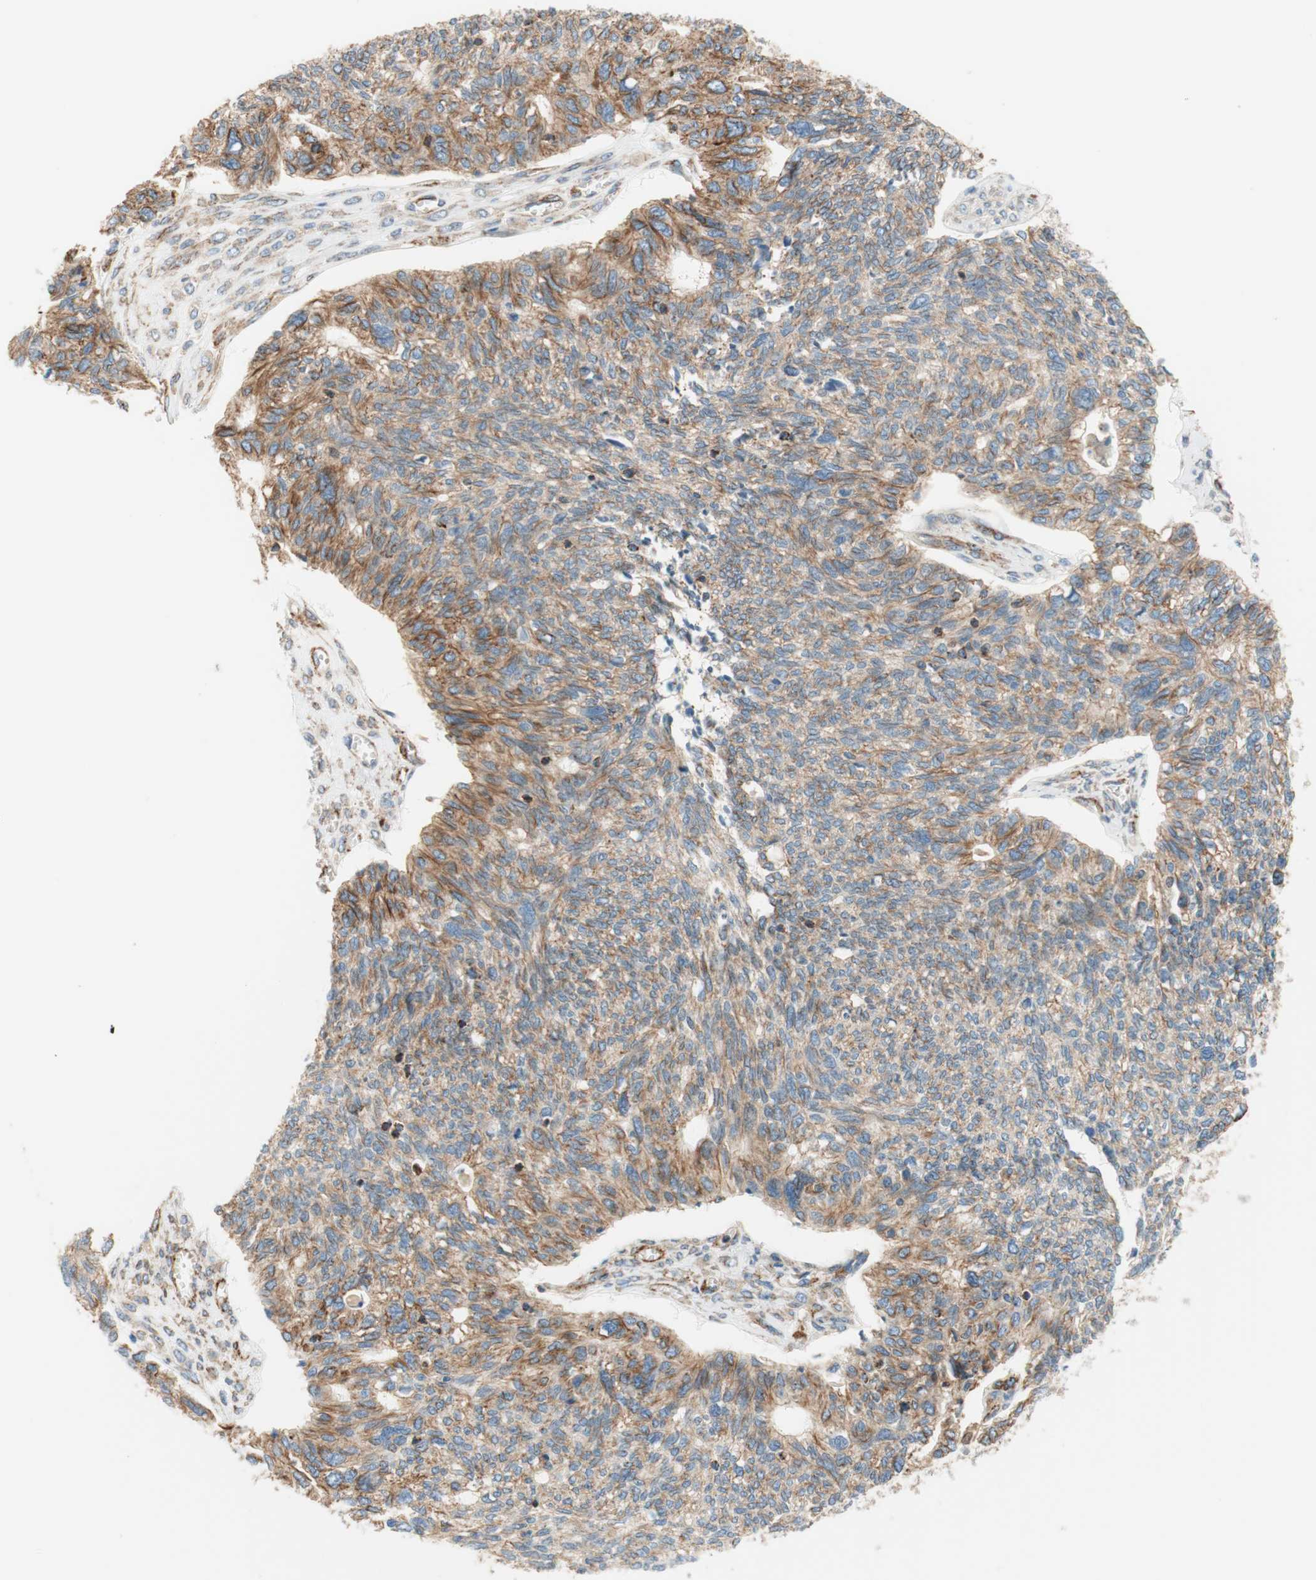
{"staining": {"intensity": "moderate", "quantity": ">75%", "location": "cytoplasmic/membranous"}, "tissue": "ovarian cancer", "cell_type": "Tumor cells", "image_type": "cancer", "snomed": [{"axis": "morphology", "description": "Cystadenocarcinoma, serous, NOS"}, {"axis": "topography", "description": "Ovary"}], "caption": "Ovarian serous cystadenocarcinoma stained for a protein (brown) reveals moderate cytoplasmic/membranous positive expression in about >75% of tumor cells.", "gene": "VPS26A", "patient": {"sex": "female", "age": 79}}